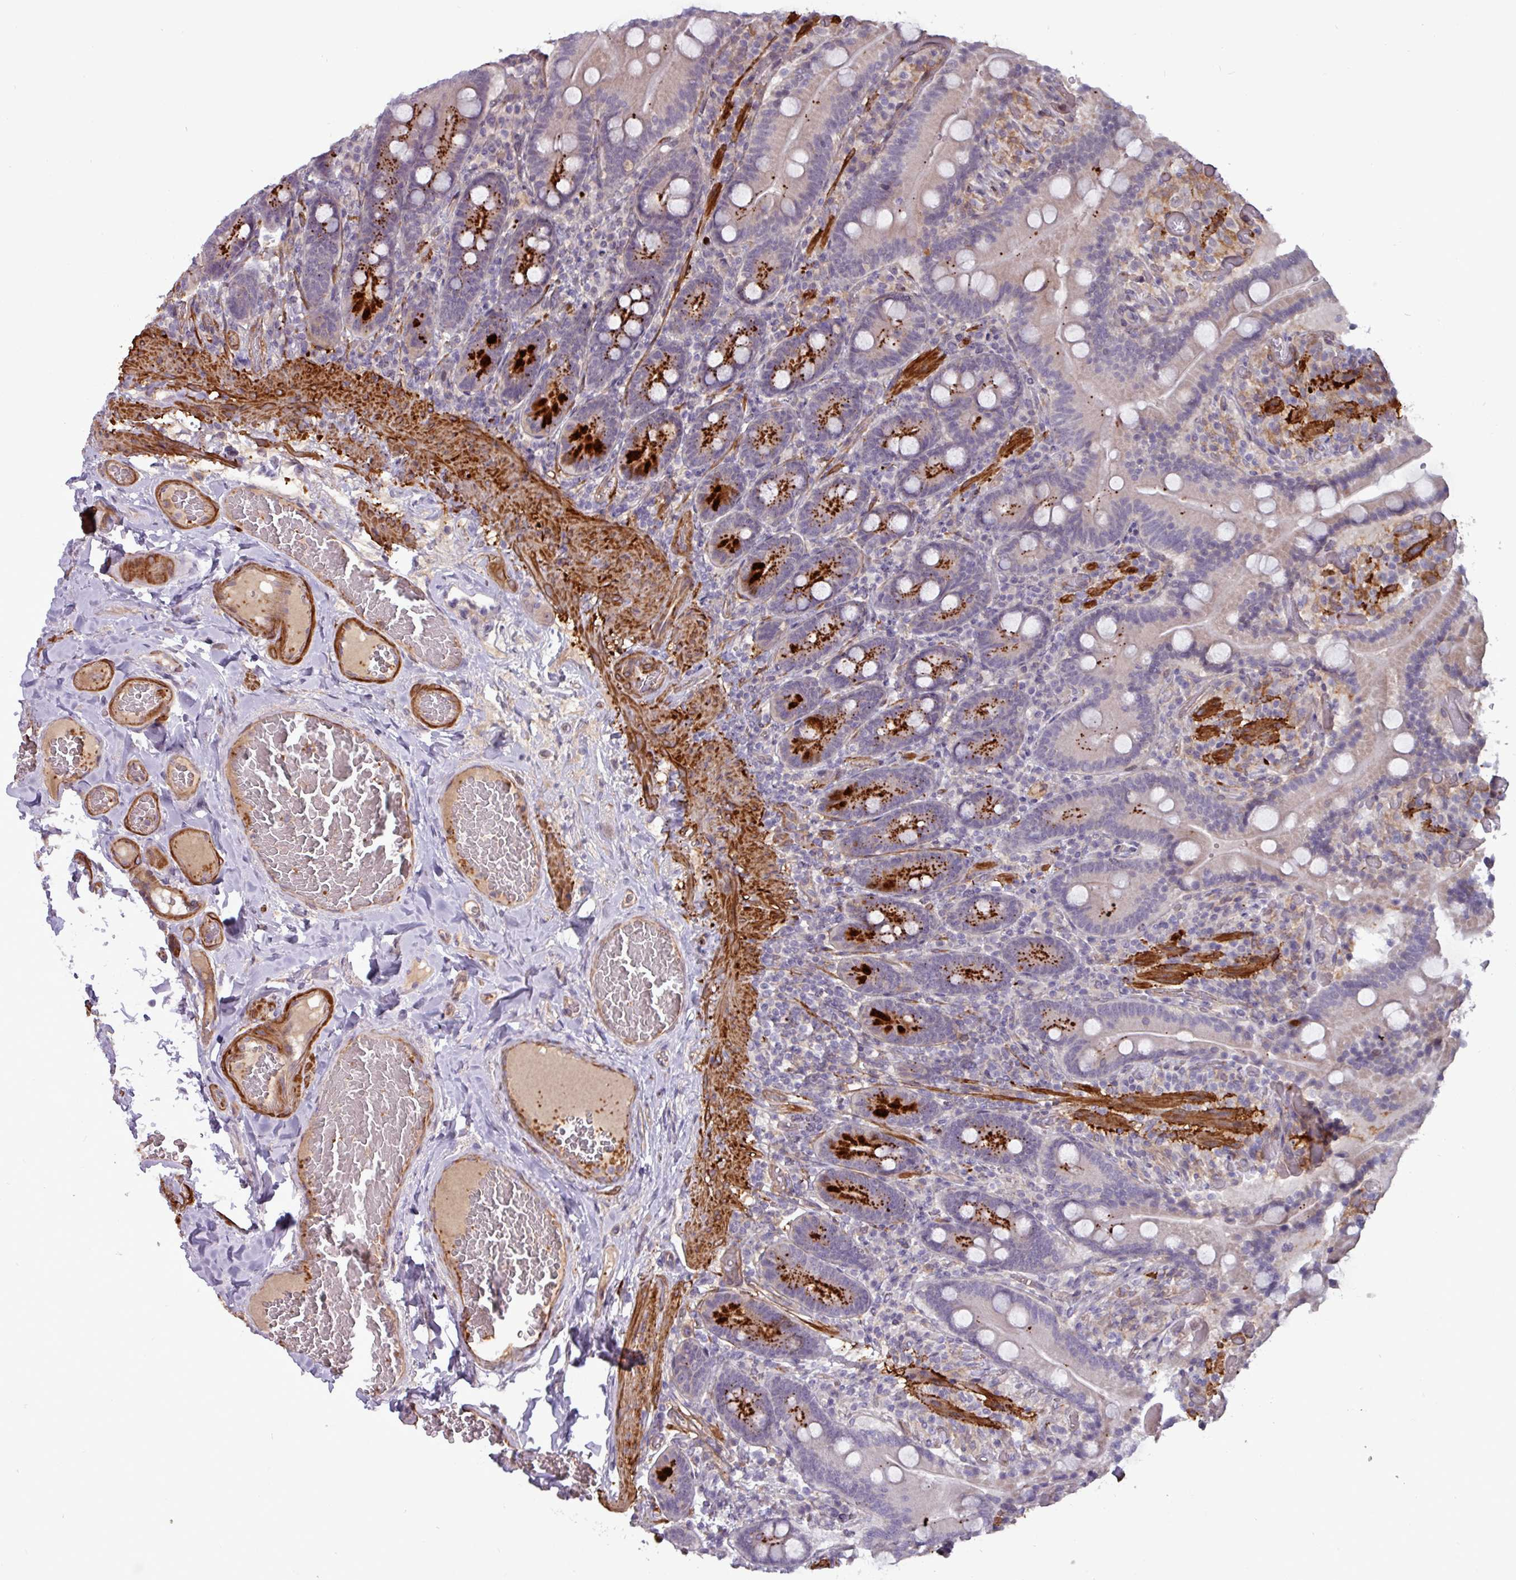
{"staining": {"intensity": "strong", "quantity": "<25%", "location": "cytoplasmic/membranous"}, "tissue": "duodenum", "cell_type": "Glandular cells", "image_type": "normal", "snomed": [{"axis": "morphology", "description": "Normal tissue, NOS"}, {"axis": "topography", "description": "Duodenum"}], "caption": "High-power microscopy captured an immunohistochemistry image of normal duodenum, revealing strong cytoplasmic/membranous expression in approximately <25% of glandular cells.", "gene": "PCED1A", "patient": {"sex": "female", "age": 62}}